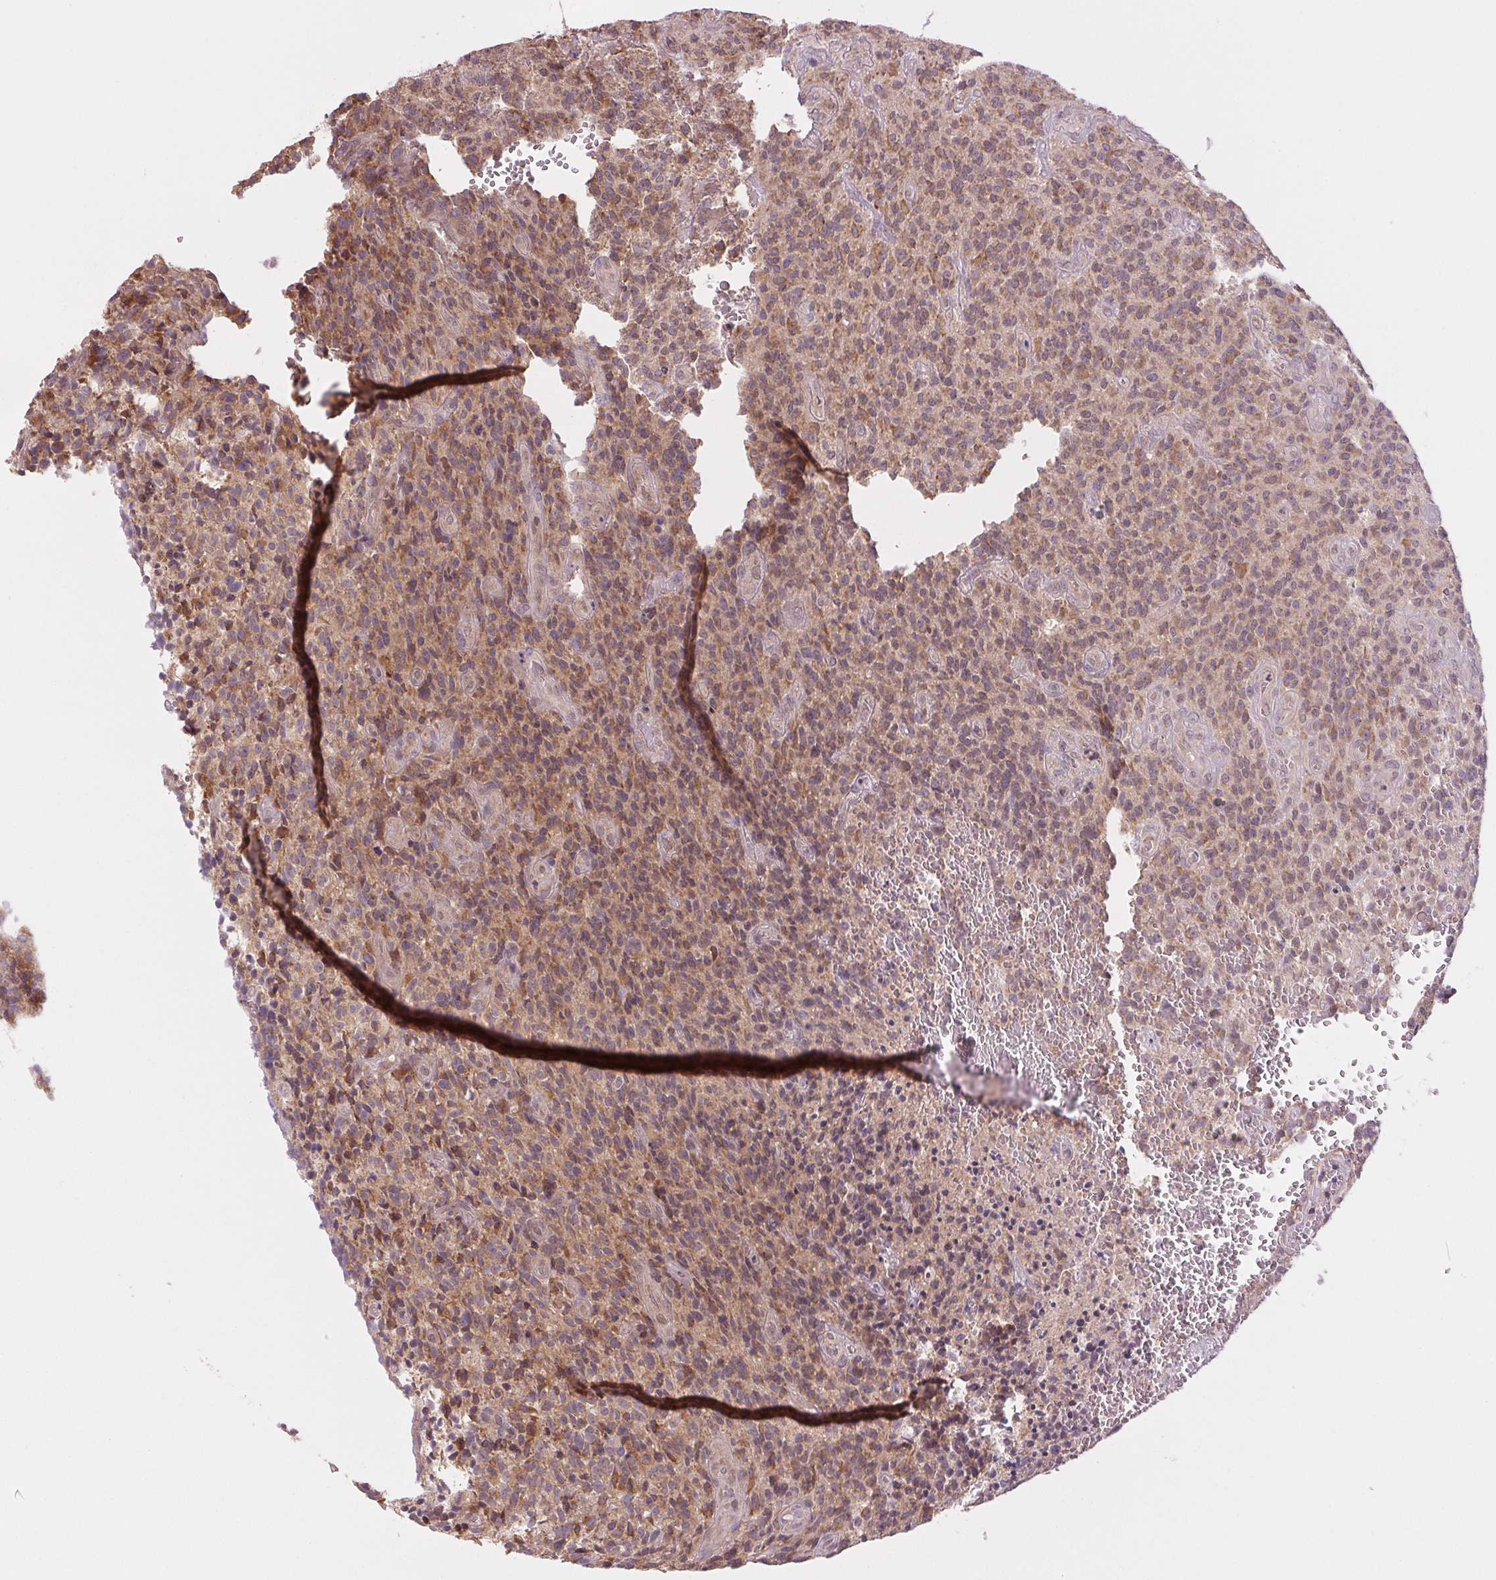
{"staining": {"intensity": "moderate", "quantity": ">75%", "location": "cytoplasmic/membranous"}, "tissue": "glioma", "cell_type": "Tumor cells", "image_type": "cancer", "snomed": [{"axis": "morphology", "description": "Glioma, malignant, High grade"}, {"axis": "topography", "description": "Brain"}], "caption": "There is medium levels of moderate cytoplasmic/membranous expression in tumor cells of malignant high-grade glioma, as demonstrated by immunohistochemical staining (brown color).", "gene": "MAP3K5", "patient": {"sex": "male", "age": 76}}